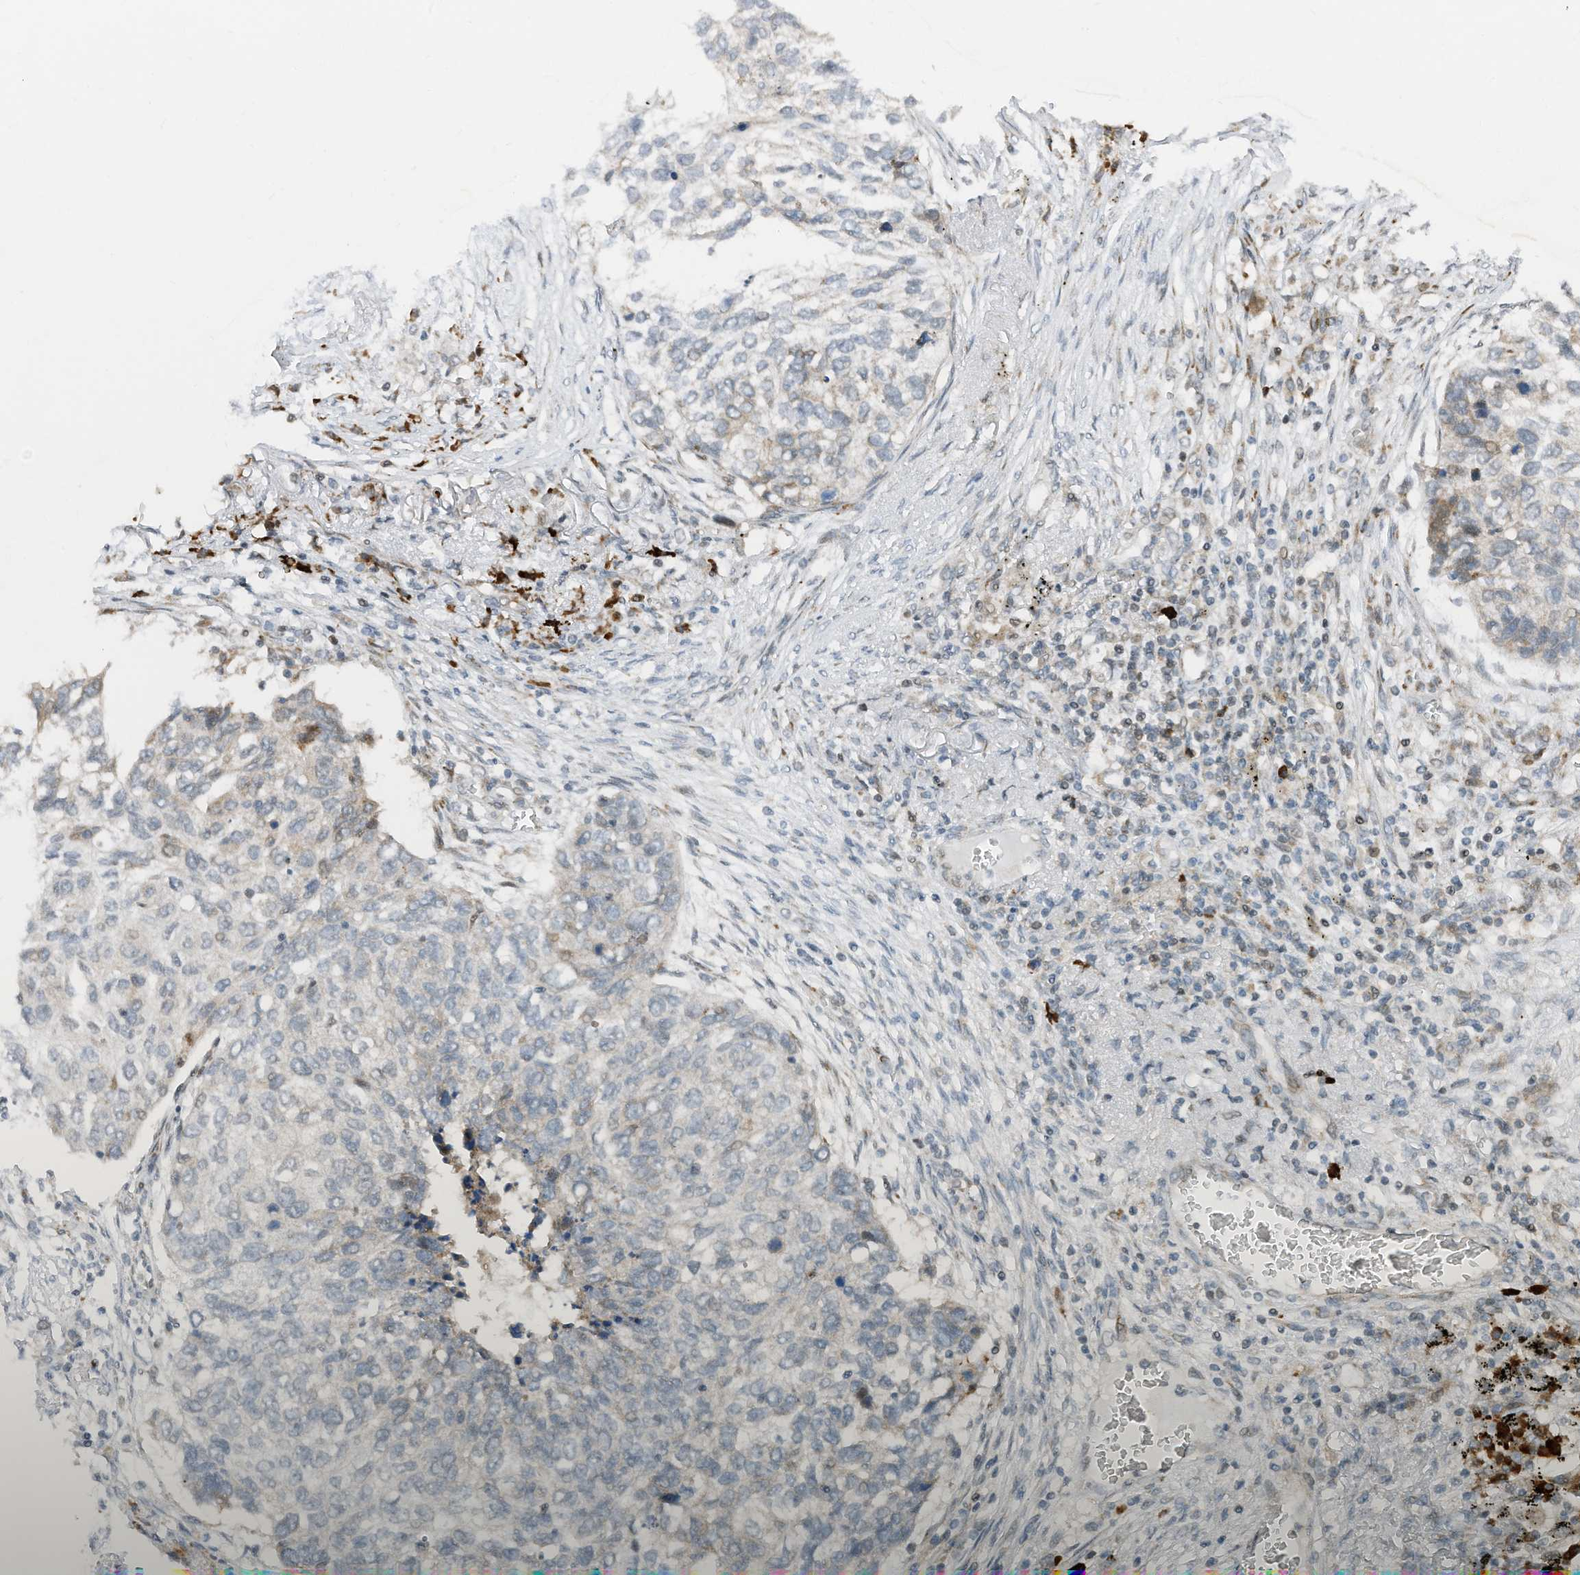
{"staining": {"intensity": "weak", "quantity": "<25%", "location": "cytoplasmic/membranous"}, "tissue": "lung cancer", "cell_type": "Tumor cells", "image_type": "cancer", "snomed": [{"axis": "morphology", "description": "Squamous cell carcinoma, NOS"}, {"axis": "topography", "description": "Lung"}], "caption": "Squamous cell carcinoma (lung) stained for a protein using immunohistochemistry reveals no staining tumor cells.", "gene": "RMND1", "patient": {"sex": "female", "age": 63}}